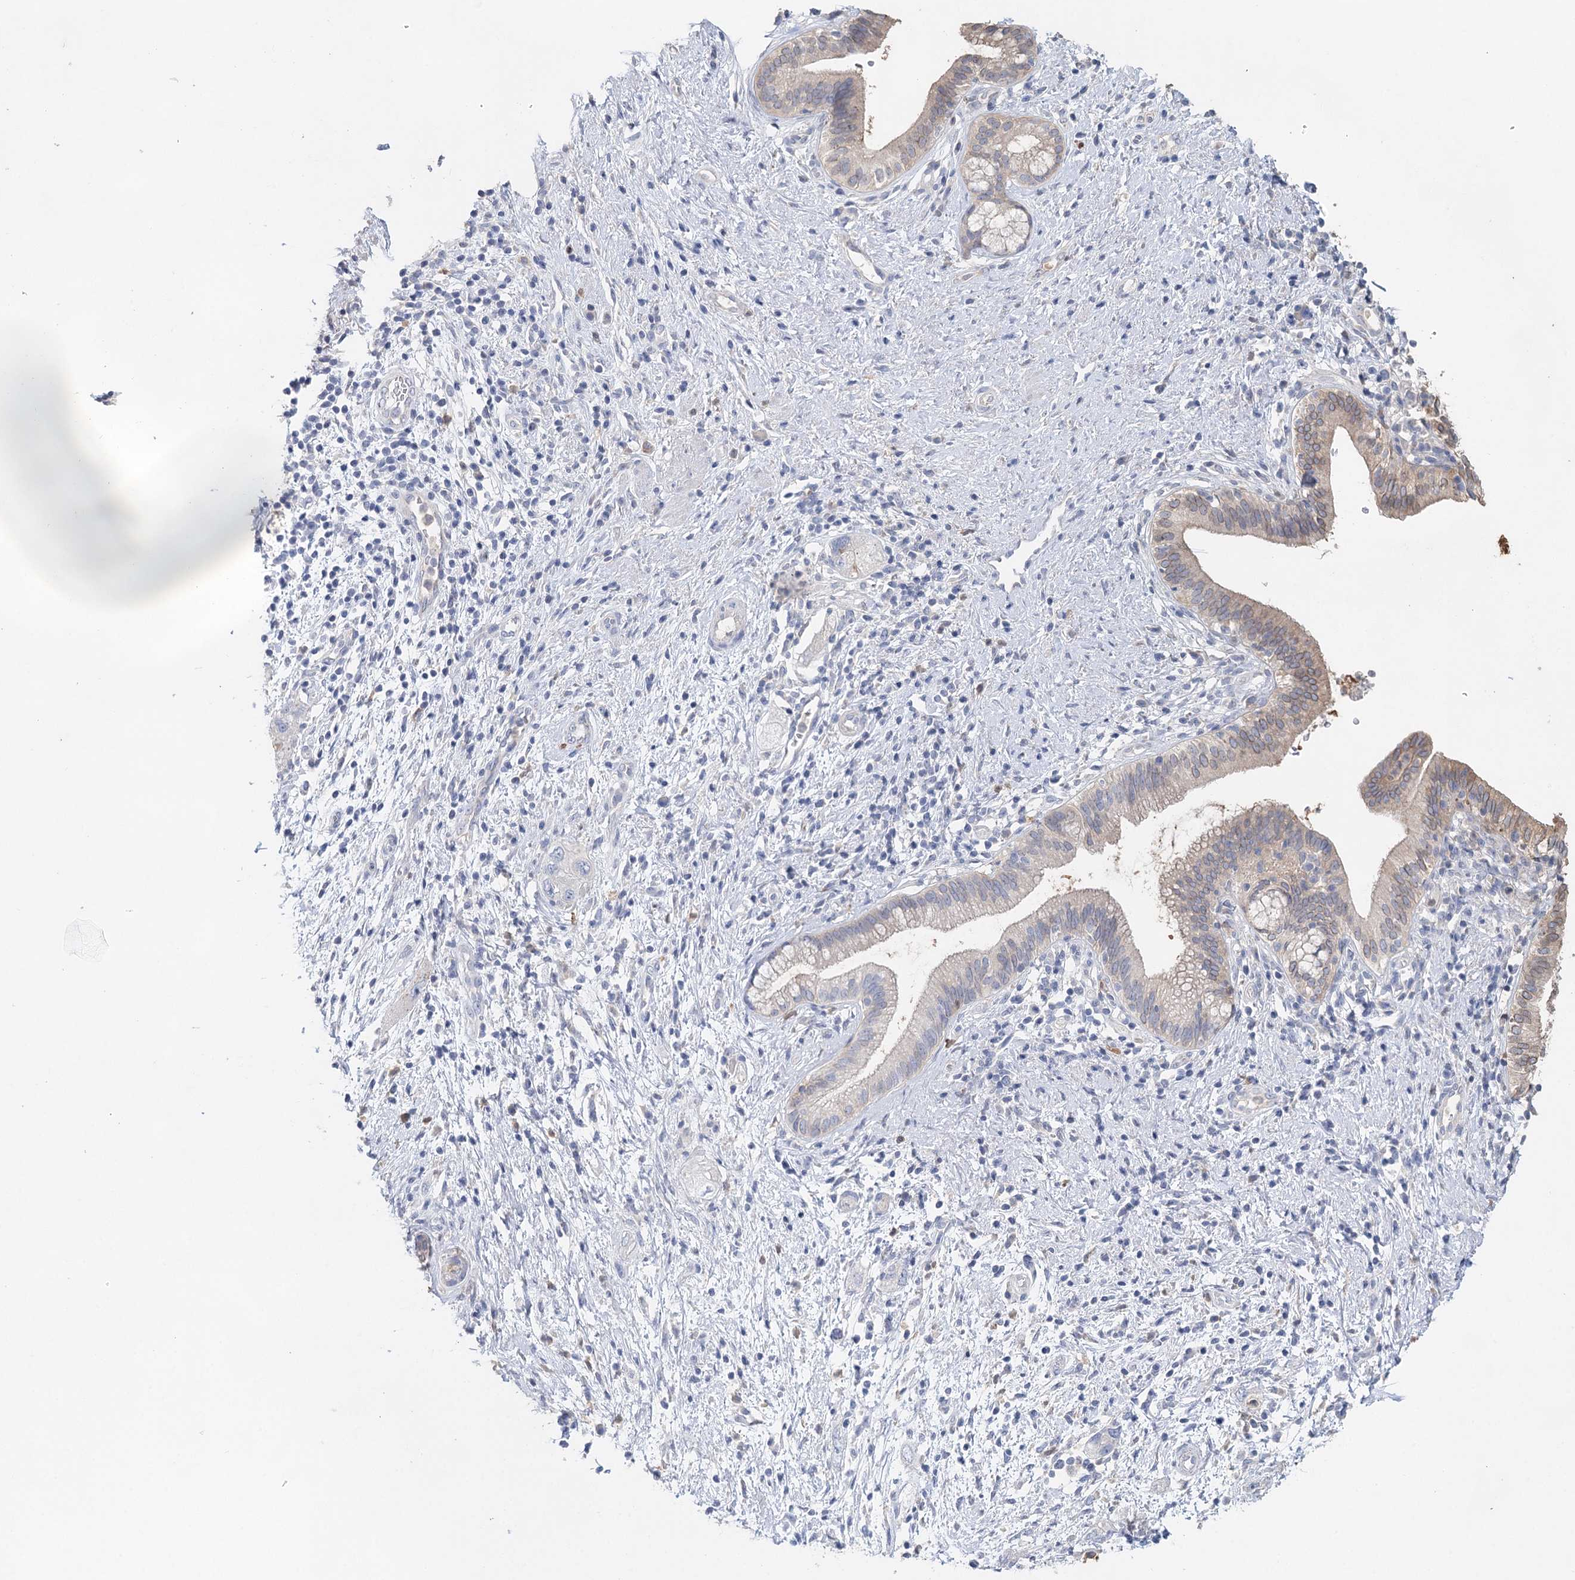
{"staining": {"intensity": "negative", "quantity": "none", "location": "none"}, "tissue": "pancreatic cancer", "cell_type": "Tumor cells", "image_type": "cancer", "snomed": [{"axis": "morphology", "description": "Adenocarcinoma, NOS"}, {"axis": "topography", "description": "Pancreas"}], "caption": "This histopathology image is of pancreatic cancer (adenocarcinoma) stained with IHC to label a protein in brown with the nuclei are counter-stained blue. There is no positivity in tumor cells.", "gene": "MYL6B", "patient": {"sex": "female", "age": 73}}